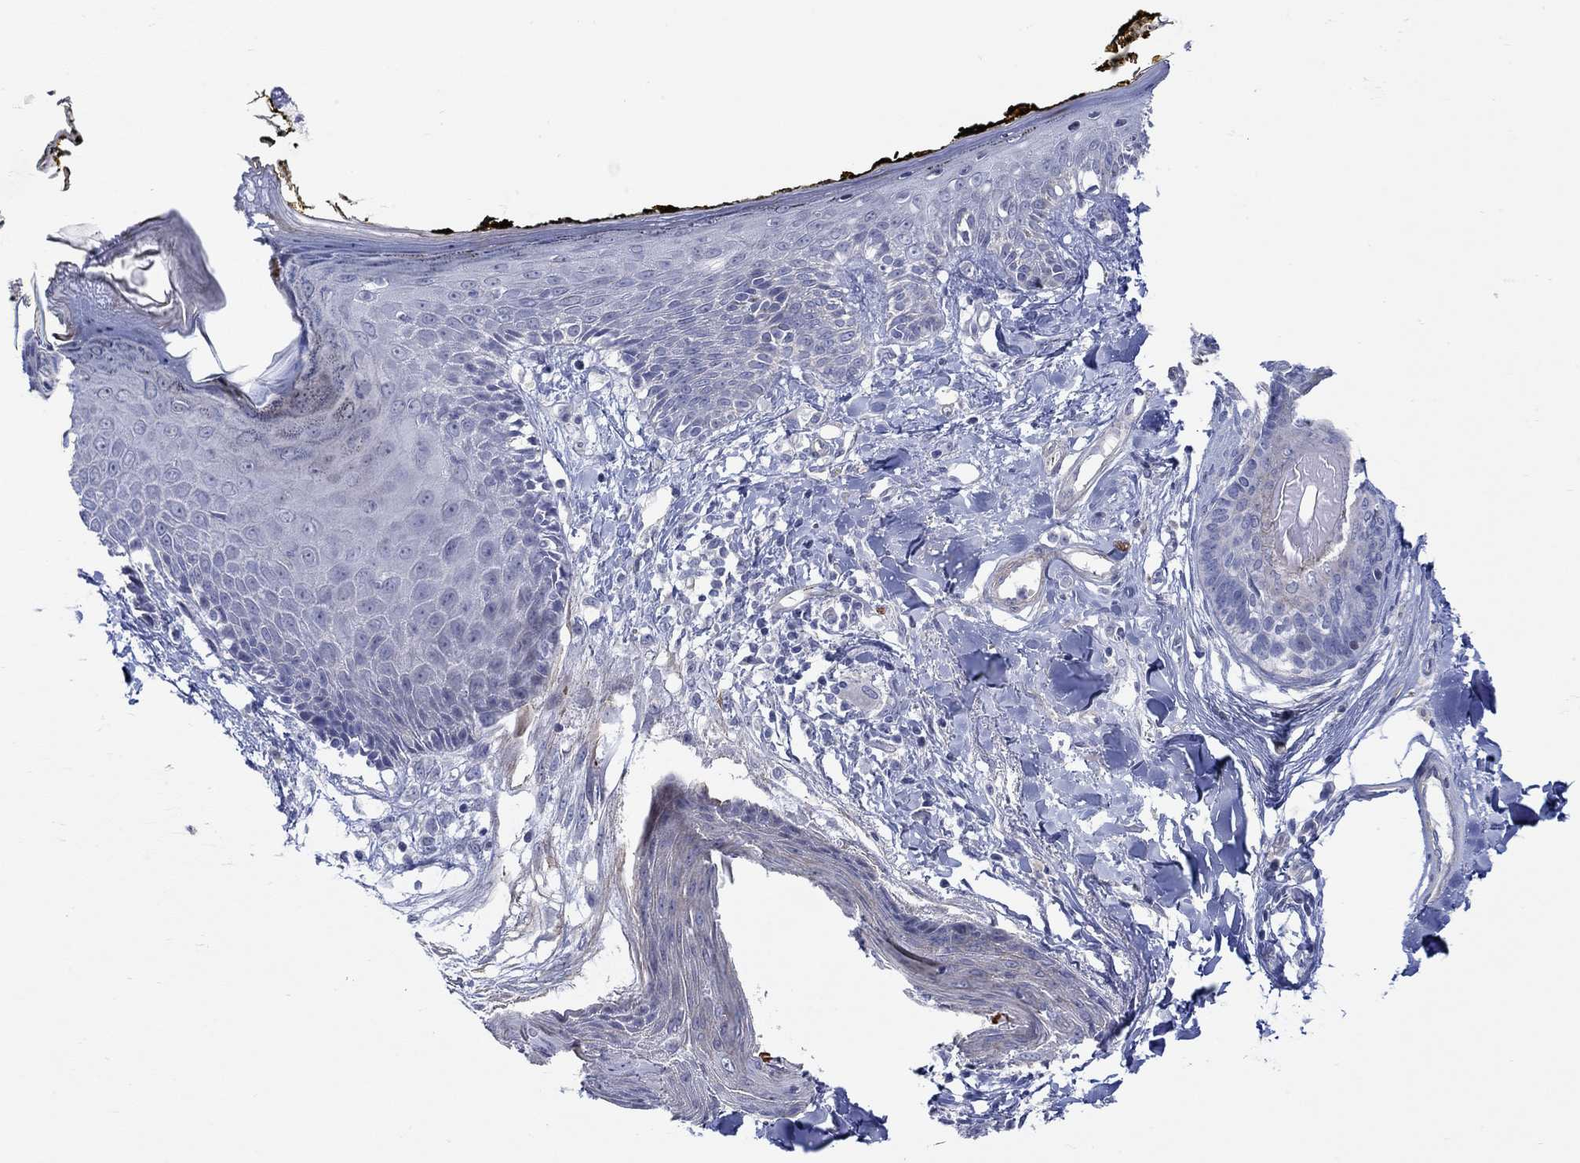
{"staining": {"intensity": "negative", "quantity": "none", "location": "none"}, "tissue": "skin", "cell_type": "Fibroblasts", "image_type": "normal", "snomed": [{"axis": "morphology", "description": "Normal tissue, NOS"}, {"axis": "topography", "description": "Skin"}], "caption": "IHC of benign skin exhibits no staining in fibroblasts. (Immunohistochemistry, brightfield microscopy, high magnification).", "gene": "SCN7A", "patient": {"sex": "male", "age": 76}}